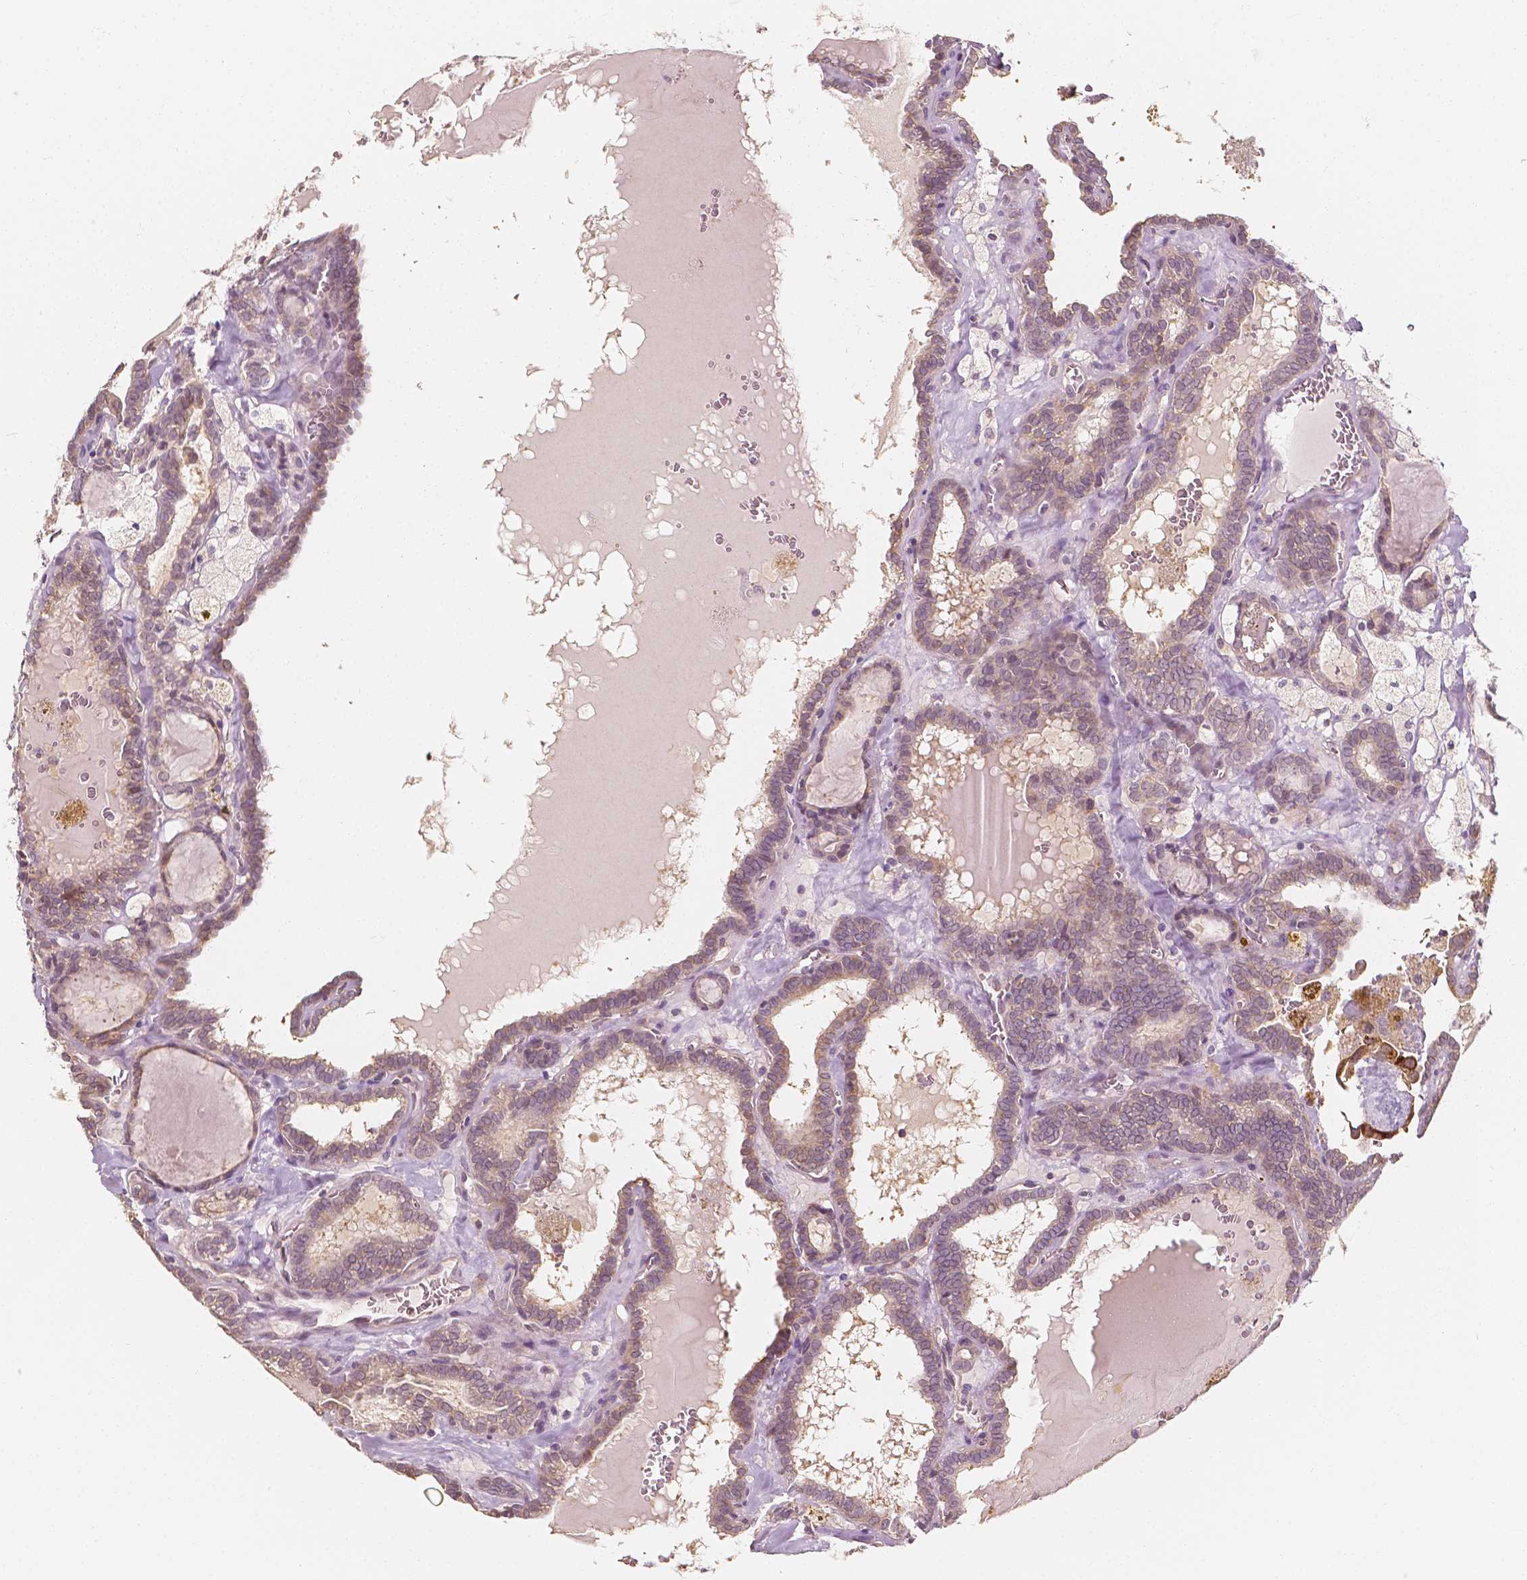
{"staining": {"intensity": "weak", "quantity": ">75%", "location": "cytoplasmic/membranous"}, "tissue": "thyroid cancer", "cell_type": "Tumor cells", "image_type": "cancer", "snomed": [{"axis": "morphology", "description": "Papillary adenocarcinoma, NOS"}, {"axis": "topography", "description": "Thyroid gland"}], "caption": "An immunohistochemistry (IHC) photomicrograph of tumor tissue is shown. Protein staining in brown shows weak cytoplasmic/membranous positivity in thyroid papillary adenocarcinoma within tumor cells.", "gene": "SHPK", "patient": {"sex": "female", "age": 39}}